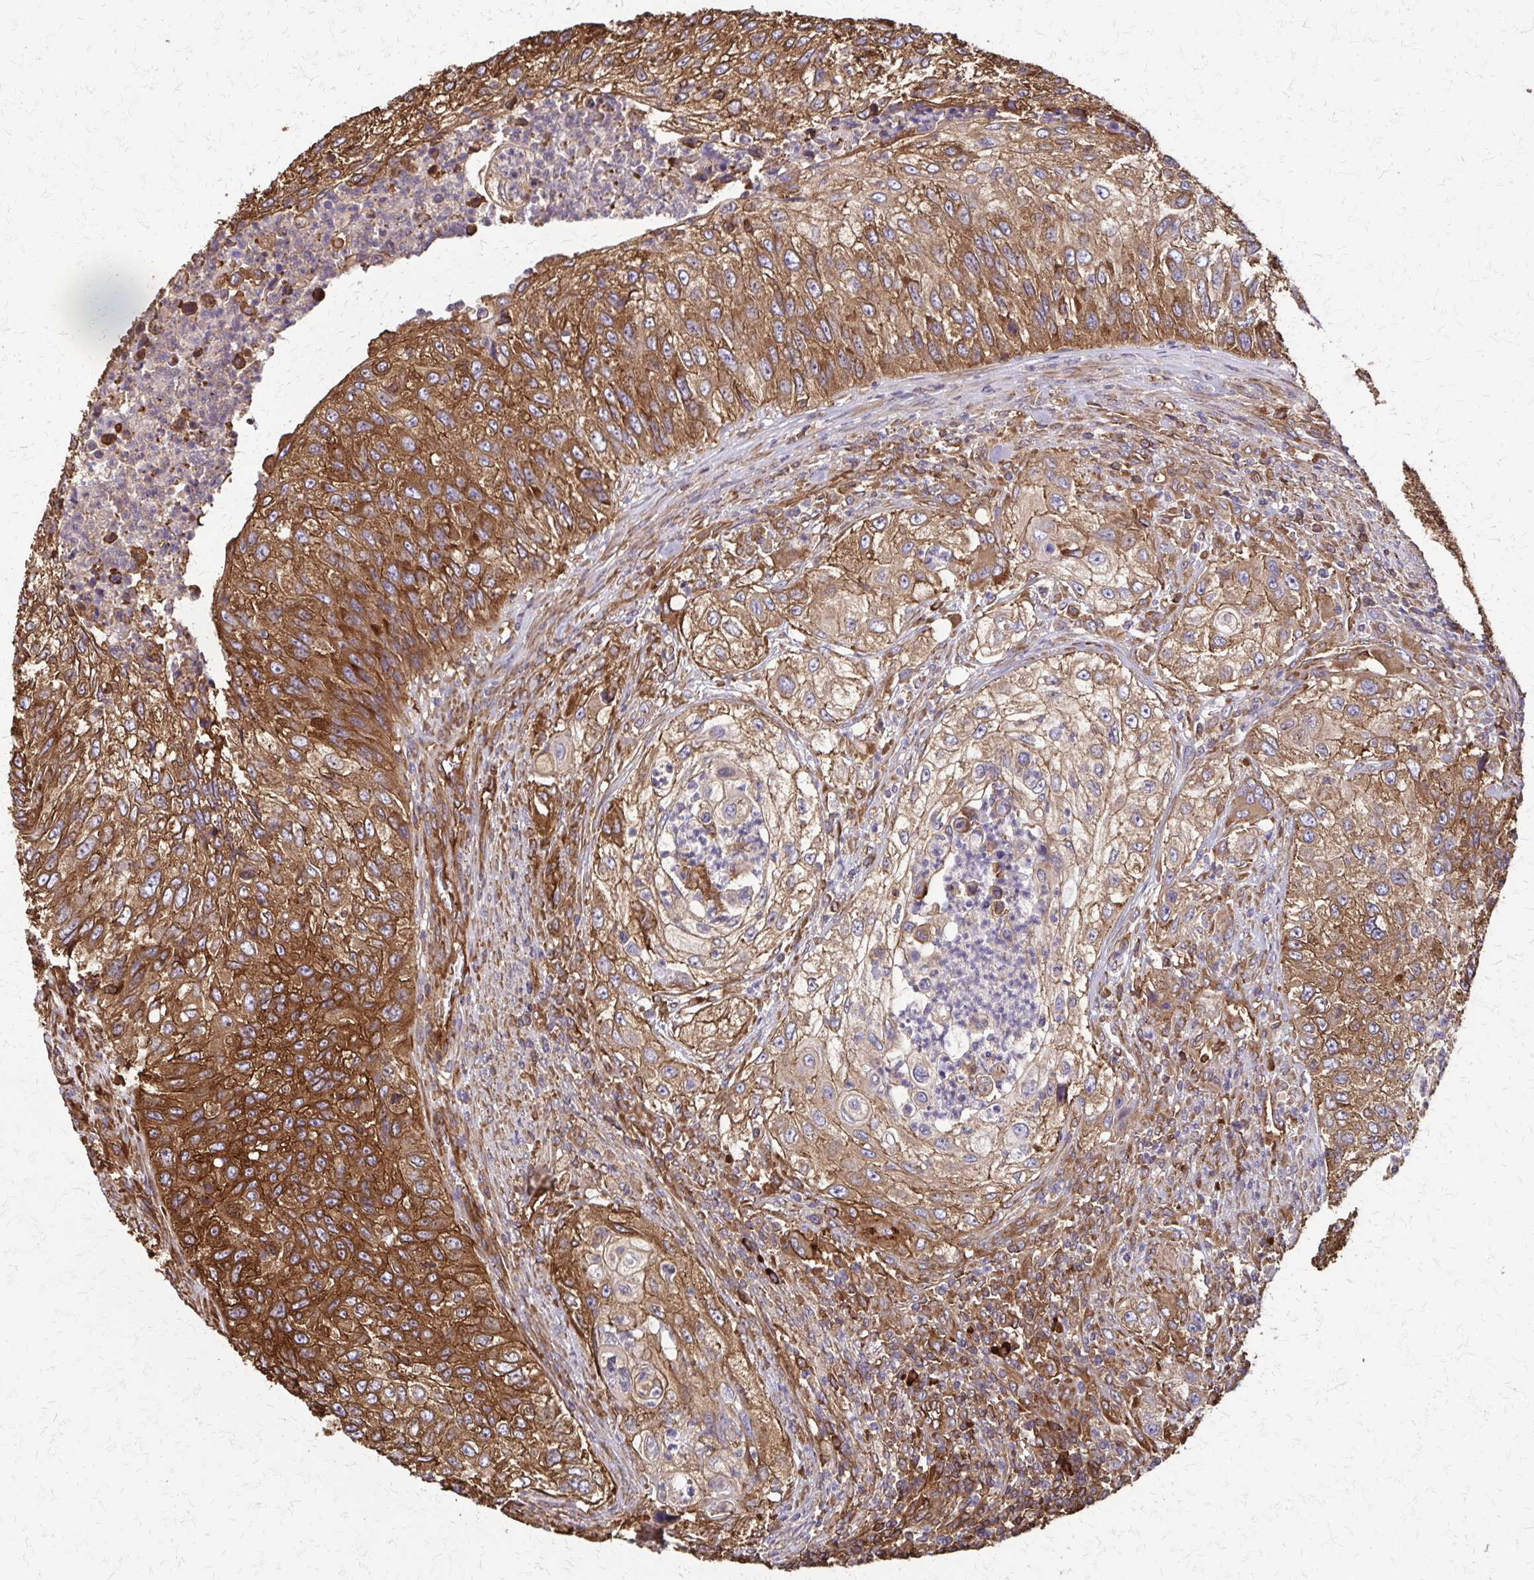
{"staining": {"intensity": "moderate", "quantity": ">75%", "location": "cytoplasmic/membranous"}, "tissue": "urothelial cancer", "cell_type": "Tumor cells", "image_type": "cancer", "snomed": [{"axis": "morphology", "description": "Urothelial carcinoma, High grade"}, {"axis": "topography", "description": "Urinary bladder"}], "caption": "Moderate cytoplasmic/membranous positivity for a protein is seen in about >75% of tumor cells of urothelial cancer using immunohistochemistry.", "gene": "EEF2", "patient": {"sex": "female", "age": 60}}